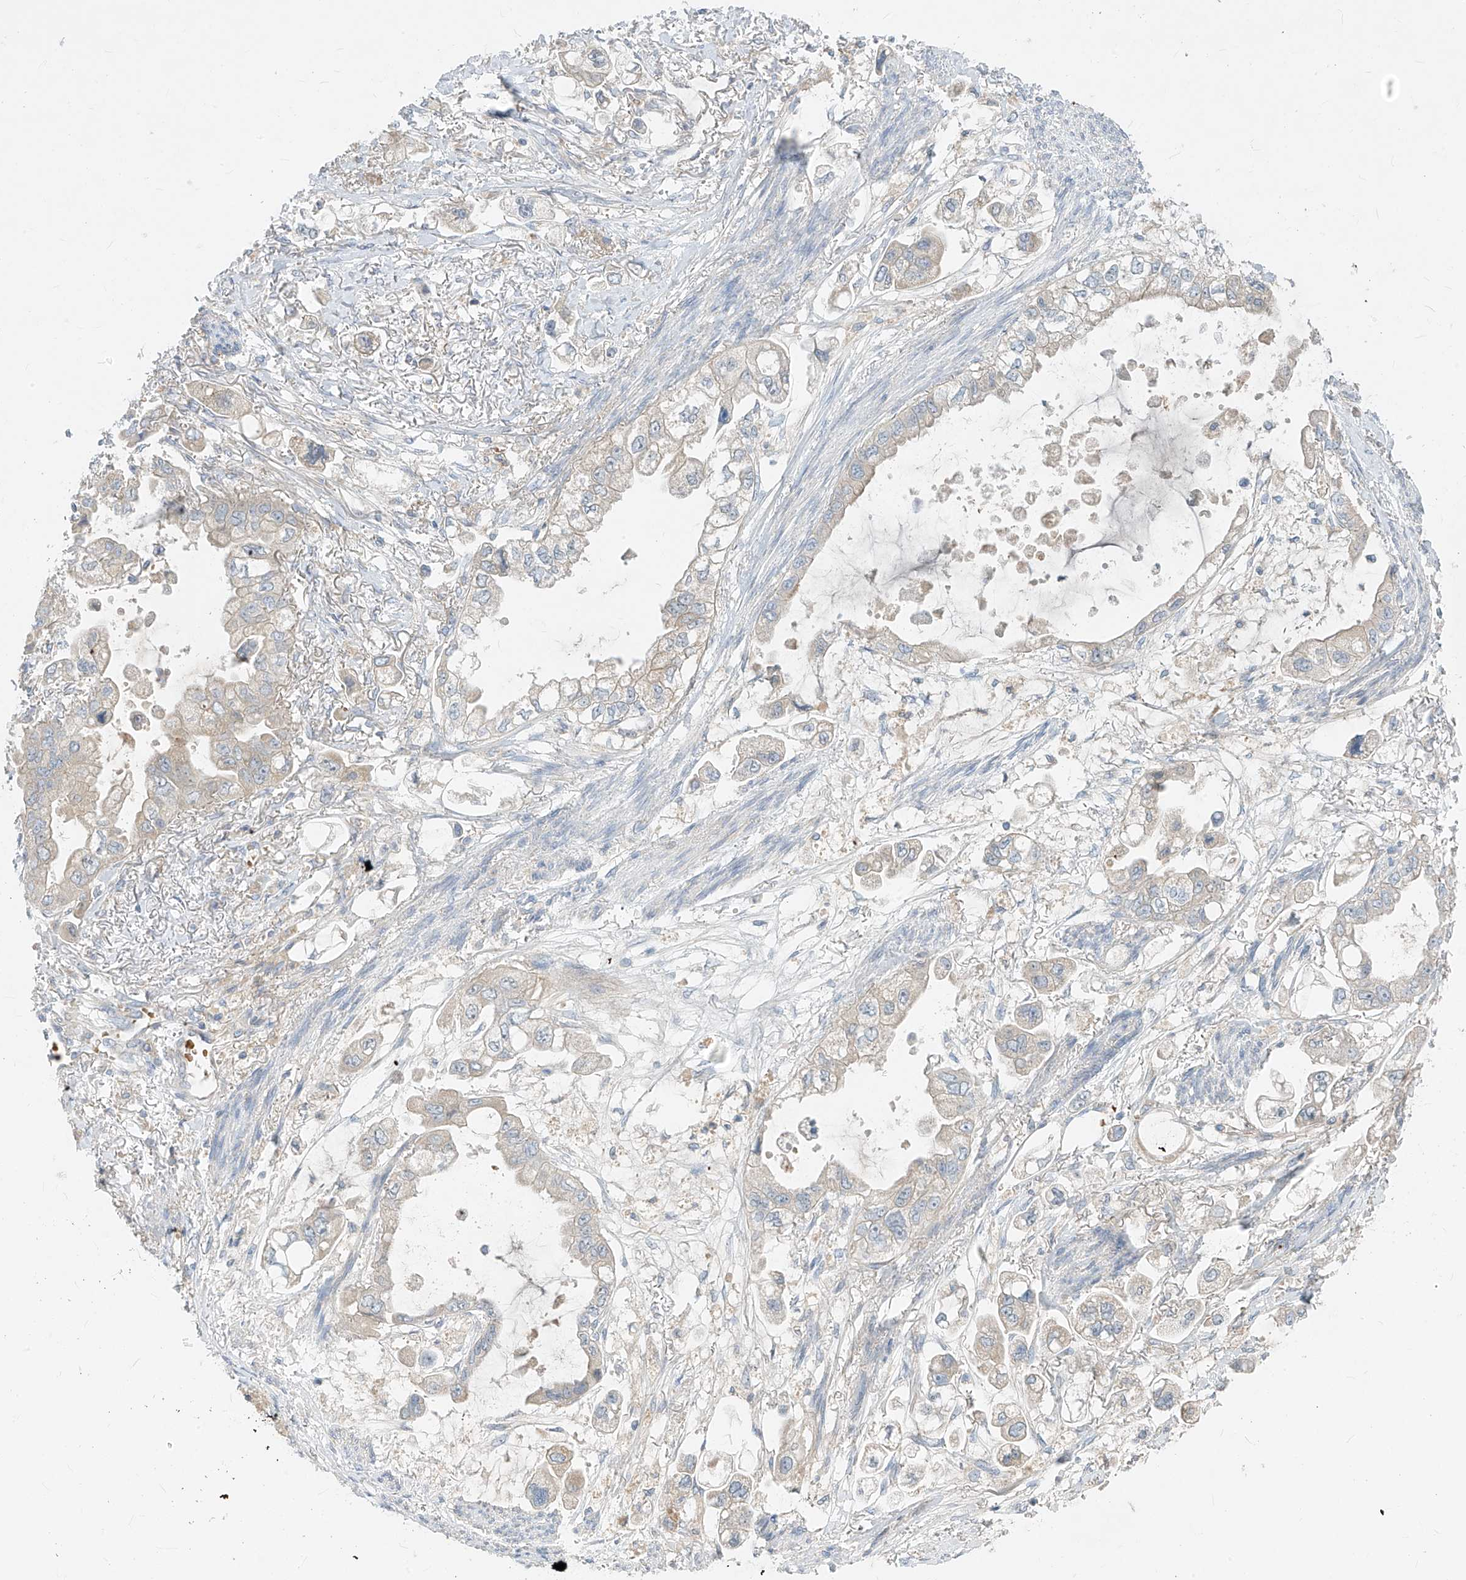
{"staining": {"intensity": "negative", "quantity": "none", "location": "none"}, "tissue": "stomach cancer", "cell_type": "Tumor cells", "image_type": "cancer", "snomed": [{"axis": "morphology", "description": "Adenocarcinoma, NOS"}, {"axis": "topography", "description": "Stomach"}], "caption": "DAB (3,3'-diaminobenzidine) immunohistochemical staining of human stomach adenocarcinoma demonstrates no significant positivity in tumor cells. Nuclei are stained in blue.", "gene": "DGKQ", "patient": {"sex": "male", "age": 62}}